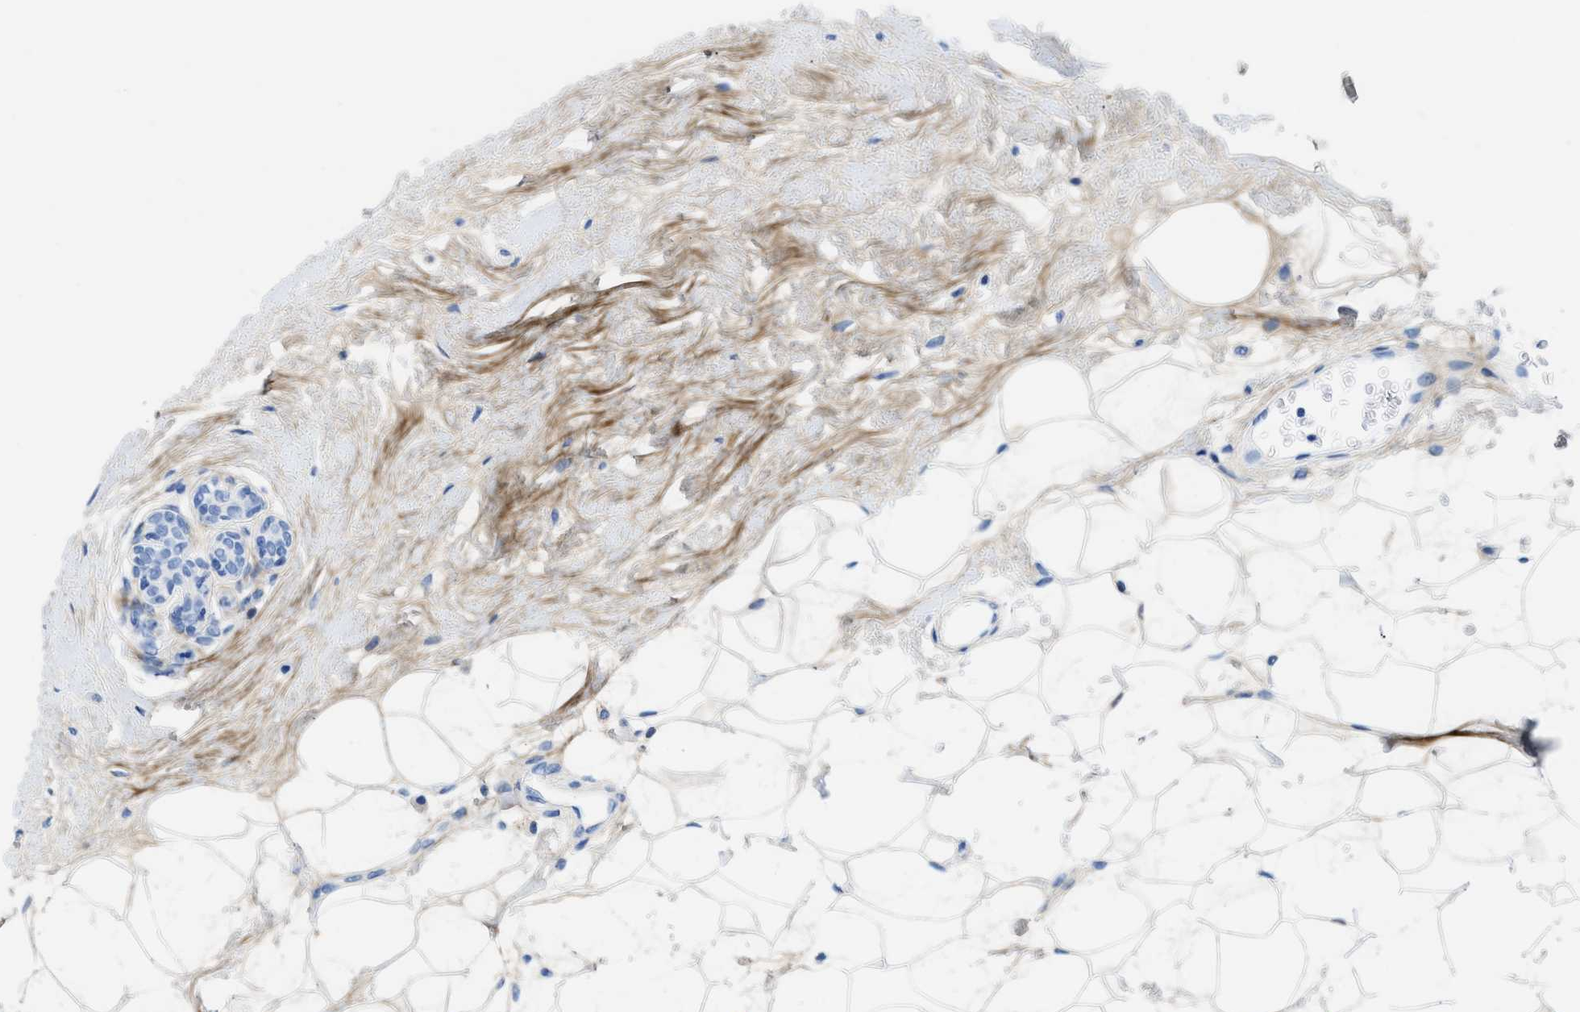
{"staining": {"intensity": "negative", "quantity": "none", "location": "none"}, "tissue": "breast cancer", "cell_type": "Tumor cells", "image_type": "cancer", "snomed": [{"axis": "morphology", "description": "Normal tissue, NOS"}, {"axis": "morphology", "description": "Duct carcinoma"}, {"axis": "topography", "description": "Breast"}], "caption": "Breast invasive ductal carcinoma was stained to show a protein in brown. There is no significant expression in tumor cells.", "gene": "COL3A1", "patient": {"sex": "female", "age": 39}}